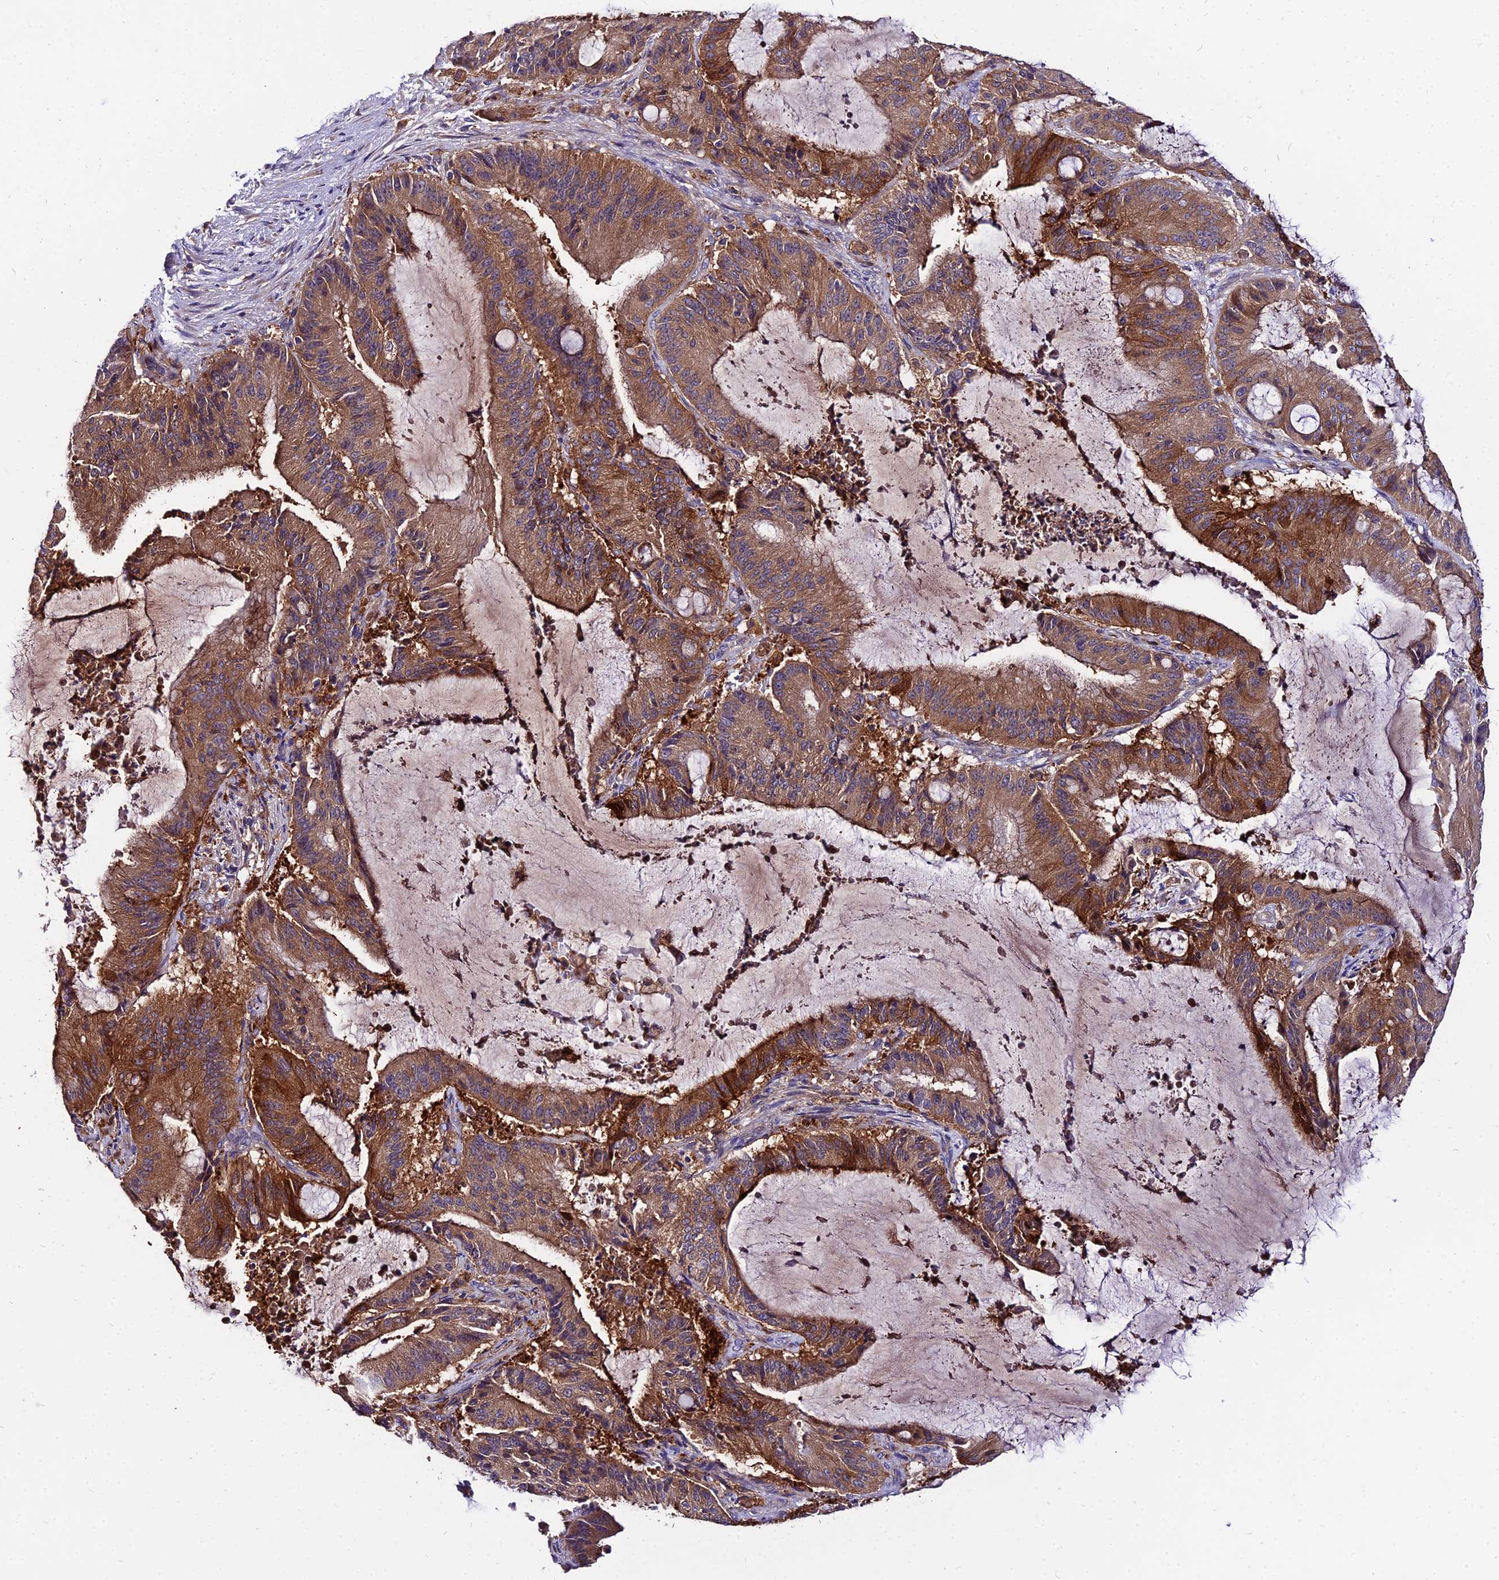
{"staining": {"intensity": "moderate", "quantity": ">75%", "location": "cytoplasmic/membranous"}, "tissue": "liver cancer", "cell_type": "Tumor cells", "image_type": "cancer", "snomed": [{"axis": "morphology", "description": "Normal tissue, NOS"}, {"axis": "morphology", "description": "Cholangiocarcinoma"}, {"axis": "topography", "description": "Liver"}, {"axis": "topography", "description": "Peripheral nerve tissue"}], "caption": "This photomicrograph reveals immunohistochemistry (IHC) staining of human liver cholangiocarcinoma, with medium moderate cytoplasmic/membranous expression in about >75% of tumor cells.", "gene": "C2orf69", "patient": {"sex": "female", "age": 73}}